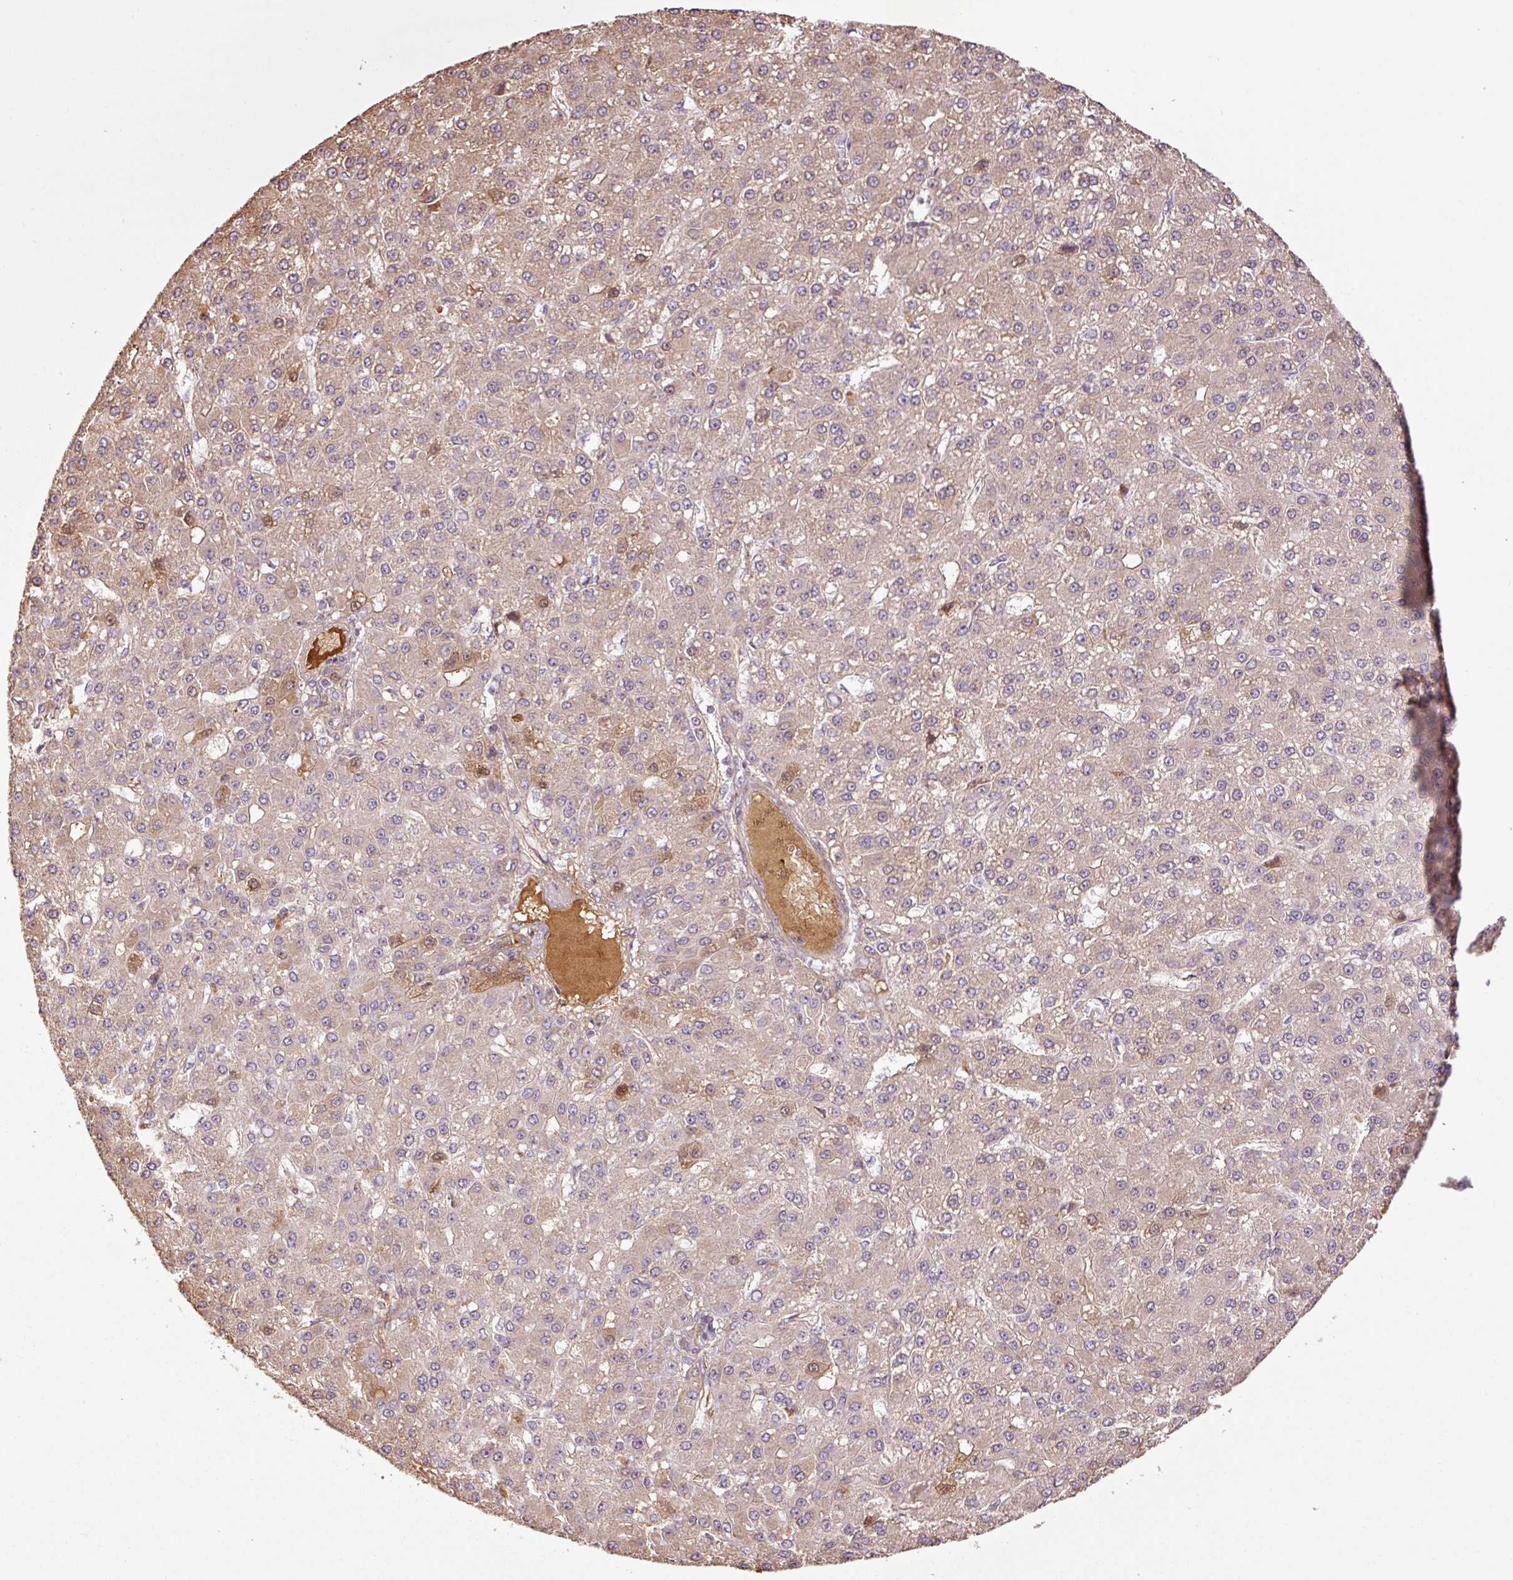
{"staining": {"intensity": "weak", "quantity": "<25%", "location": "cytoplasmic/membranous,nuclear"}, "tissue": "liver cancer", "cell_type": "Tumor cells", "image_type": "cancer", "snomed": [{"axis": "morphology", "description": "Carcinoma, Hepatocellular, NOS"}, {"axis": "topography", "description": "Liver"}], "caption": "DAB (3,3'-diaminobenzidine) immunohistochemical staining of liver cancer exhibits no significant positivity in tumor cells.", "gene": "NID2", "patient": {"sex": "male", "age": 67}}